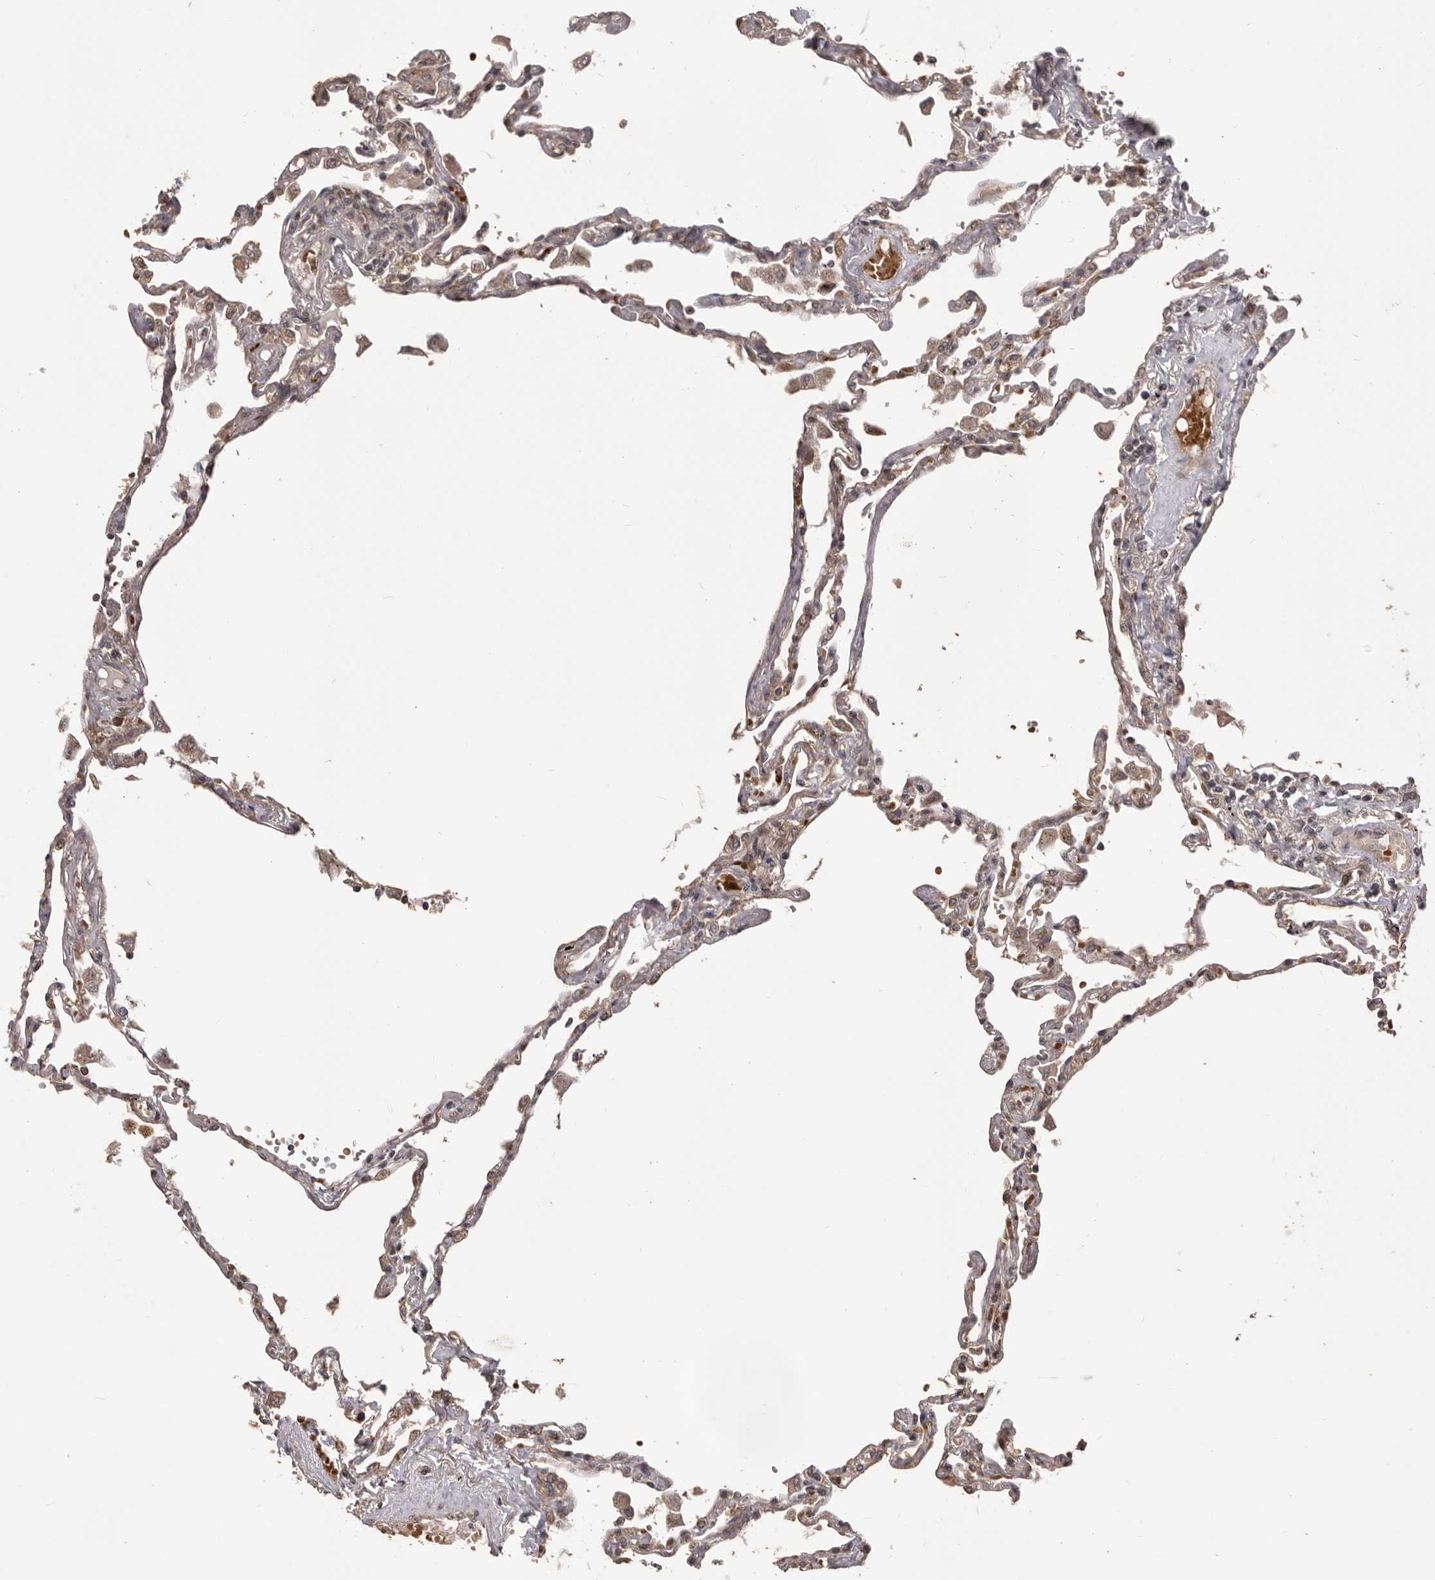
{"staining": {"intensity": "weak", "quantity": "25%-75%", "location": "cytoplasmic/membranous"}, "tissue": "lung", "cell_type": "Alveolar cells", "image_type": "normal", "snomed": [{"axis": "morphology", "description": "Normal tissue, NOS"}, {"axis": "topography", "description": "Lung"}], "caption": "Protein expression analysis of normal lung exhibits weak cytoplasmic/membranous staining in approximately 25%-75% of alveolar cells. (Stains: DAB (3,3'-diaminobenzidine) in brown, nuclei in blue, Microscopy: brightfield microscopy at high magnification).", "gene": "QRSL1", "patient": {"sex": "female", "age": 67}}